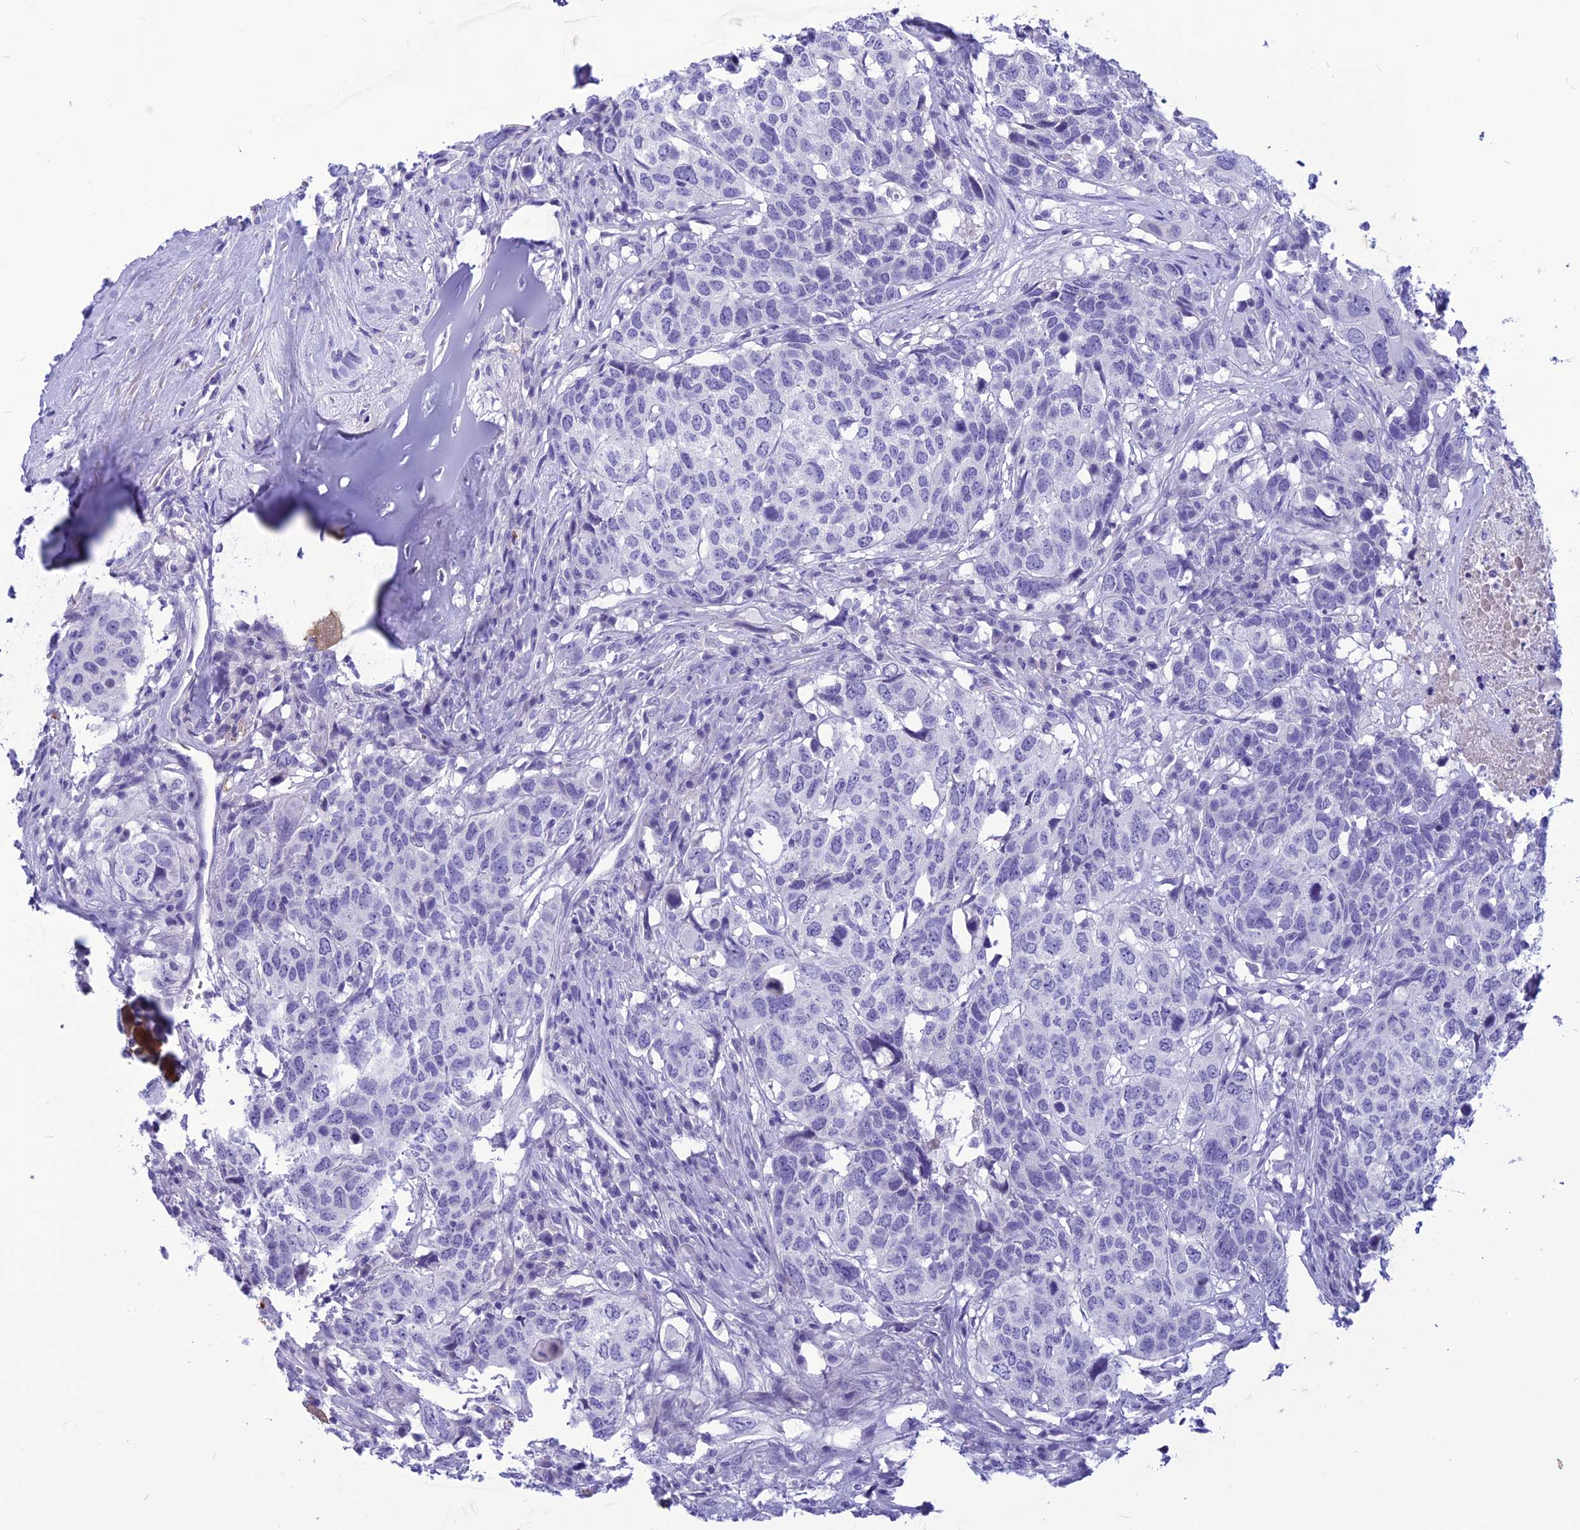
{"staining": {"intensity": "negative", "quantity": "none", "location": "none"}, "tissue": "head and neck cancer", "cell_type": "Tumor cells", "image_type": "cancer", "snomed": [{"axis": "morphology", "description": "Squamous cell carcinoma, NOS"}, {"axis": "topography", "description": "Head-Neck"}], "caption": "A photomicrograph of head and neck cancer stained for a protein demonstrates no brown staining in tumor cells.", "gene": "BBS2", "patient": {"sex": "male", "age": 66}}